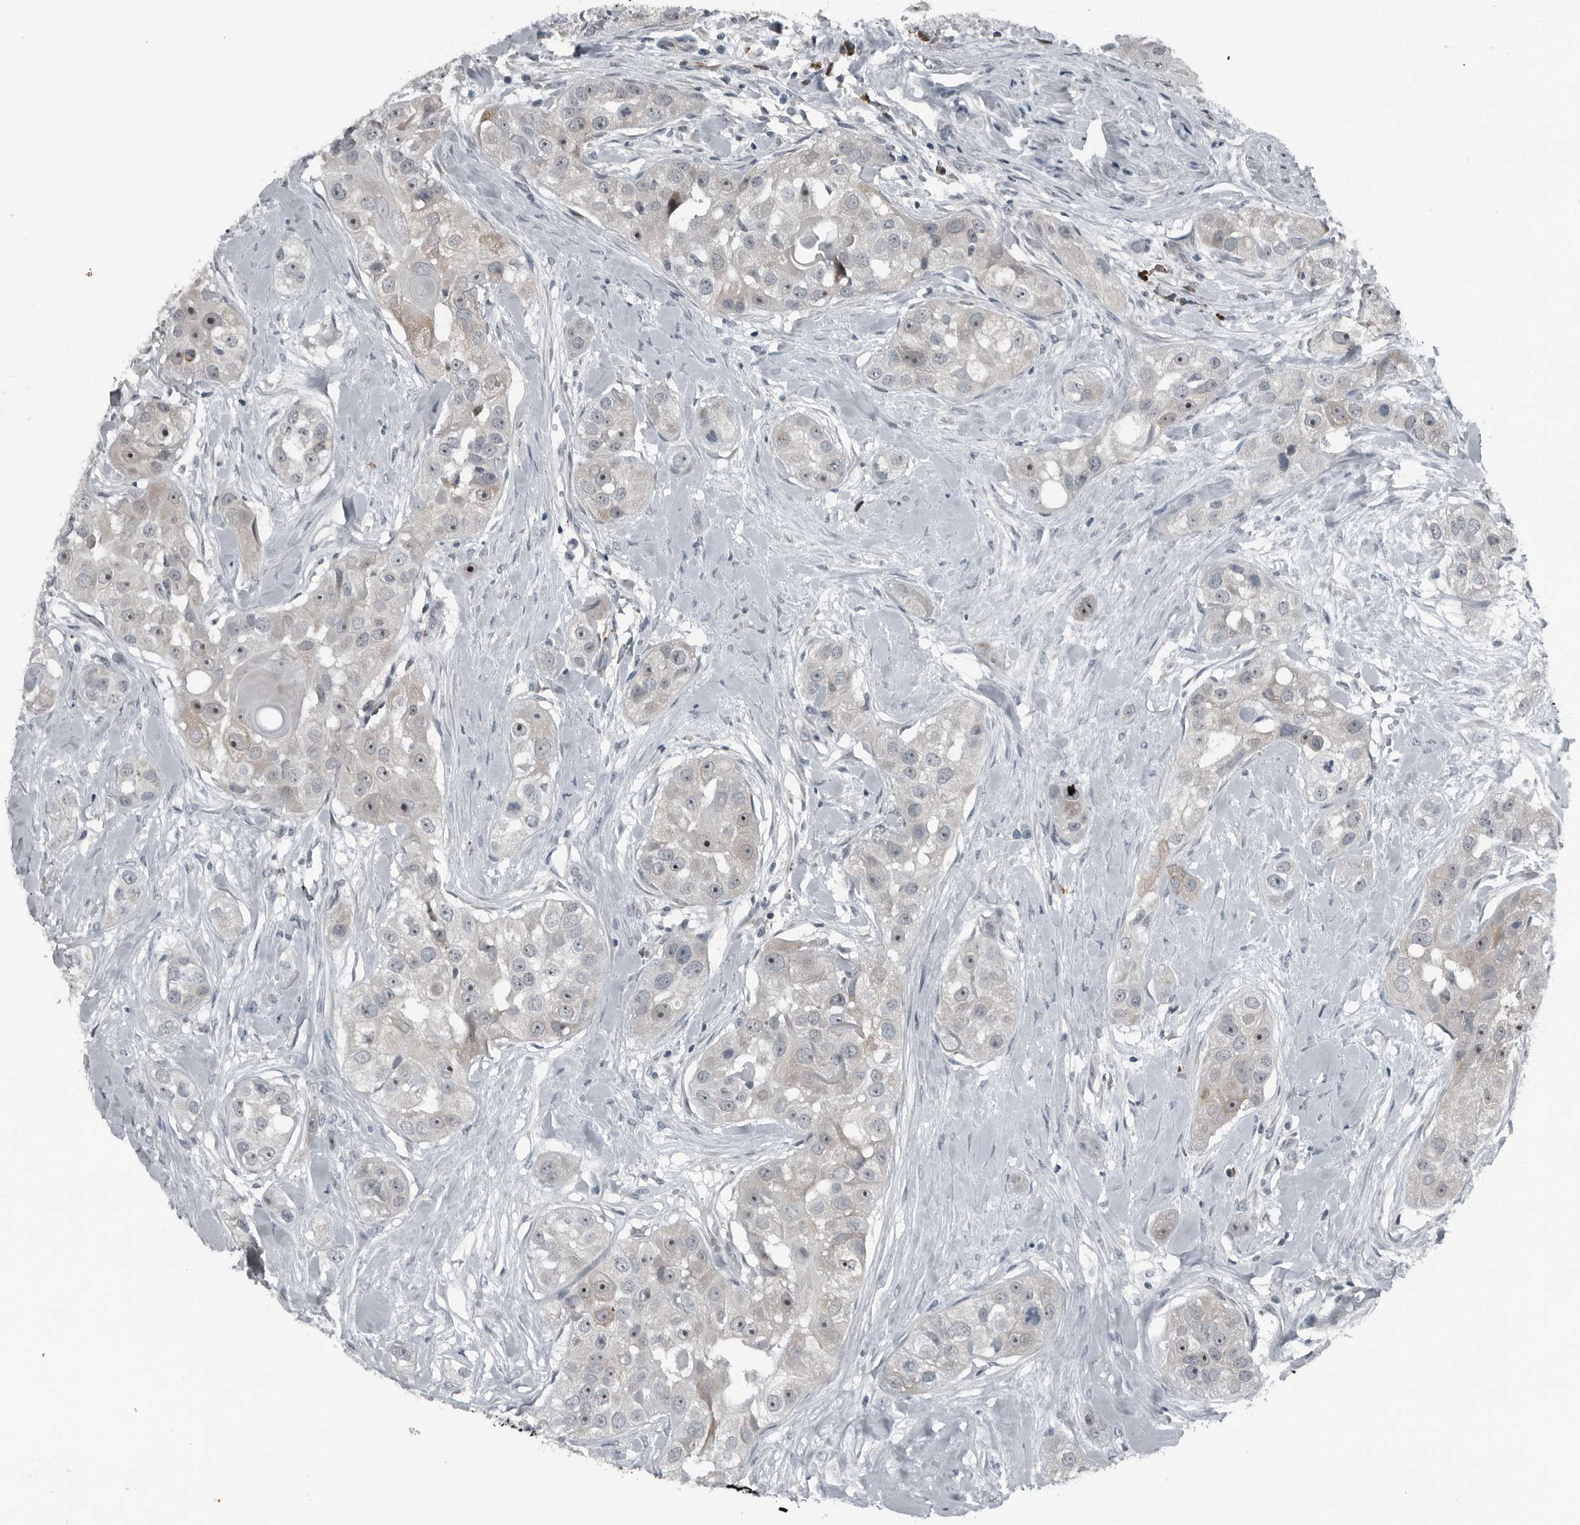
{"staining": {"intensity": "moderate", "quantity": "<25%", "location": "nuclear"}, "tissue": "head and neck cancer", "cell_type": "Tumor cells", "image_type": "cancer", "snomed": [{"axis": "morphology", "description": "Normal tissue, NOS"}, {"axis": "morphology", "description": "Squamous cell carcinoma, NOS"}, {"axis": "topography", "description": "Skeletal muscle"}, {"axis": "topography", "description": "Head-Neck"}], "caption": "Protein expression analysis of head and neck cancer shows moderate nuclear expression in approximately <25% of tumor cells. (DAB IHC, brown staining for protein, blue staining for nuclei).", "gene": "DNAAF11", "patient": {"sex": "male", "age": 51}}